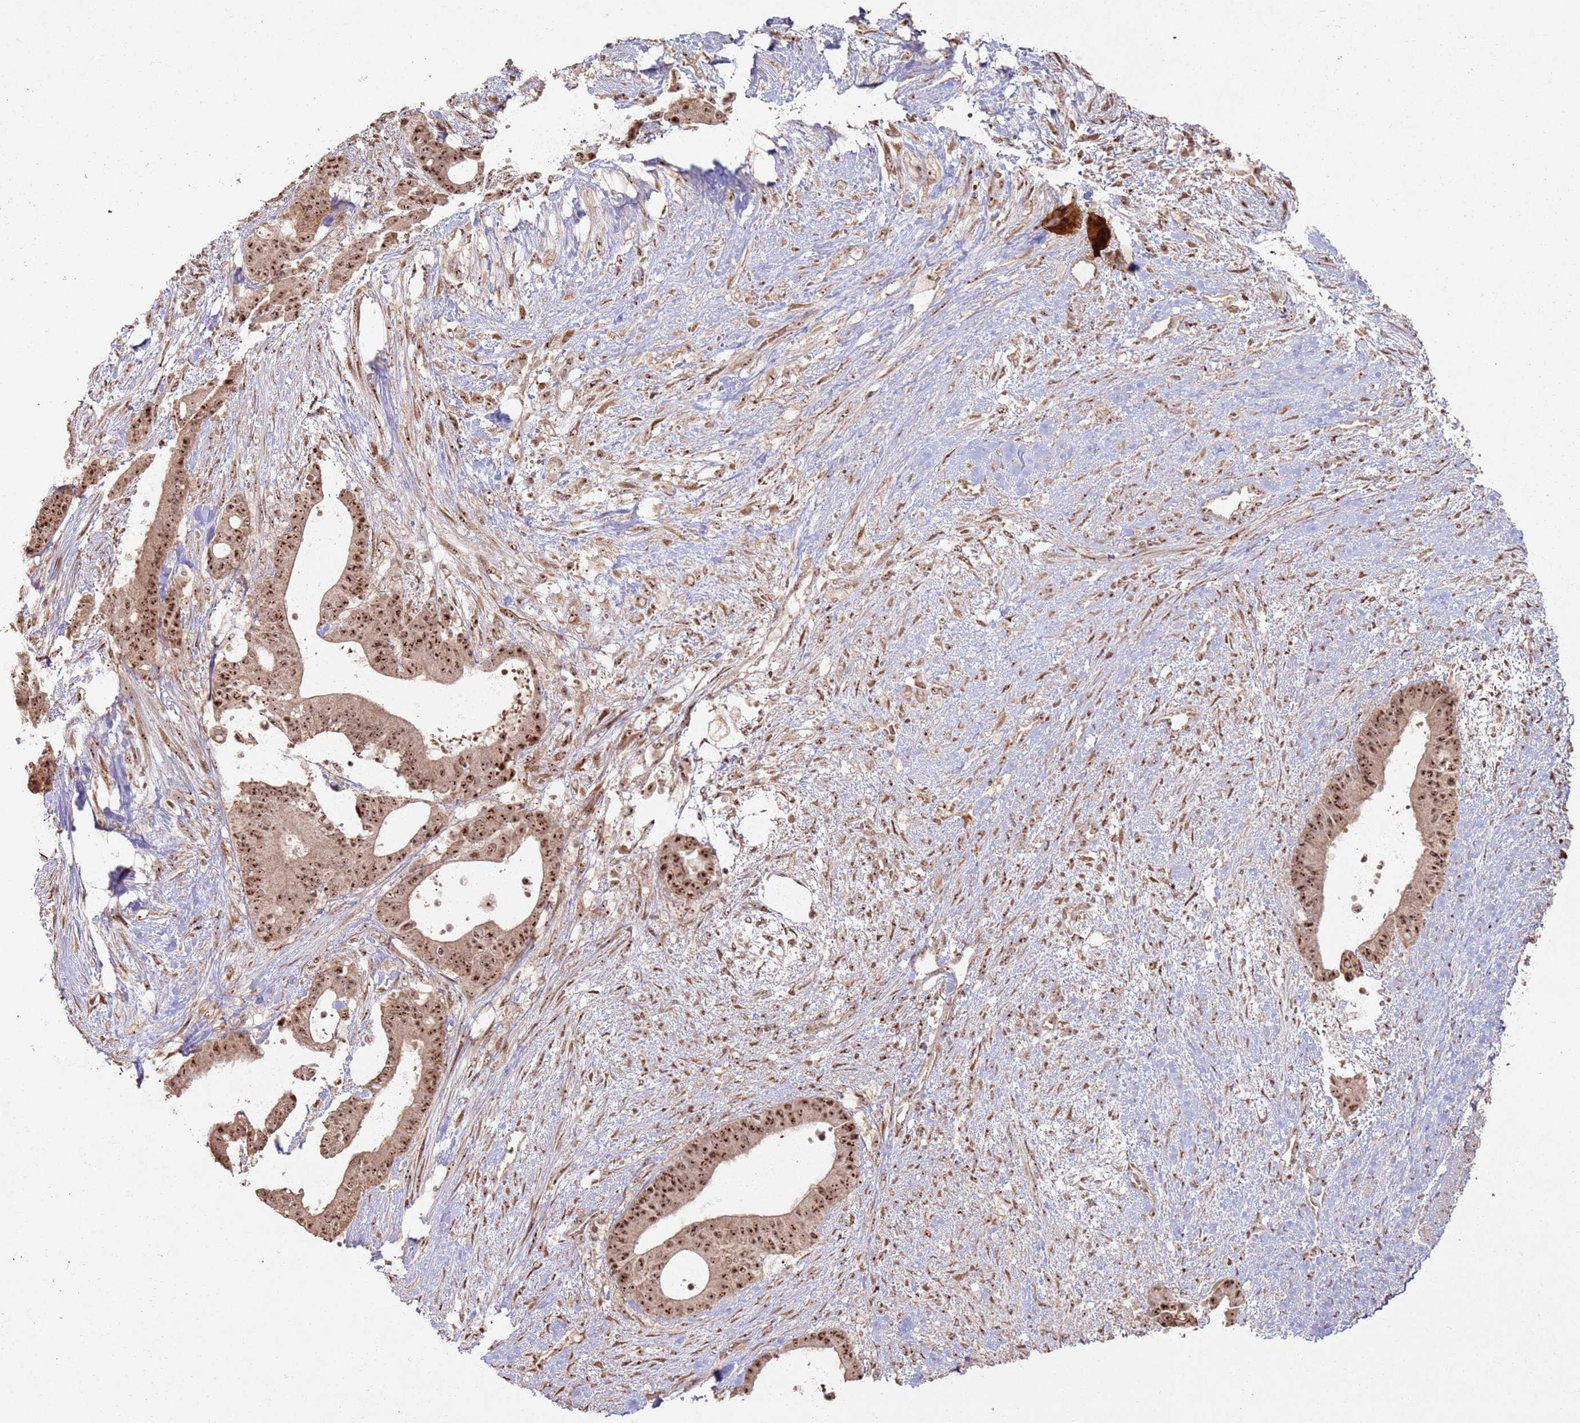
{"staining": {"intensity": "strong", "quantity": ">75%", "location": "nuclear"}, "tissue": "liver cancer", "cell_type": "Tumor cells", "image_type": "cancer", "snomed": [{"axis": "morphology", "description": "Normal tissue, NOS"}, {"axis": "morphology", "description": "Cholangiocarcinoma"}, {"axis": "topography", "description": "Liver"}, {"axis": "topography", "description": "Peripheral nerve tissue"}], "caption": "Liver cancer (cholangiocarcinoma) tissue reveals strong nuclear expression in about >75% of tumor cells, visualized by immunohistochemistry.", "gene": "UTP11", "patient": {"sex": "female", "age": 73}}